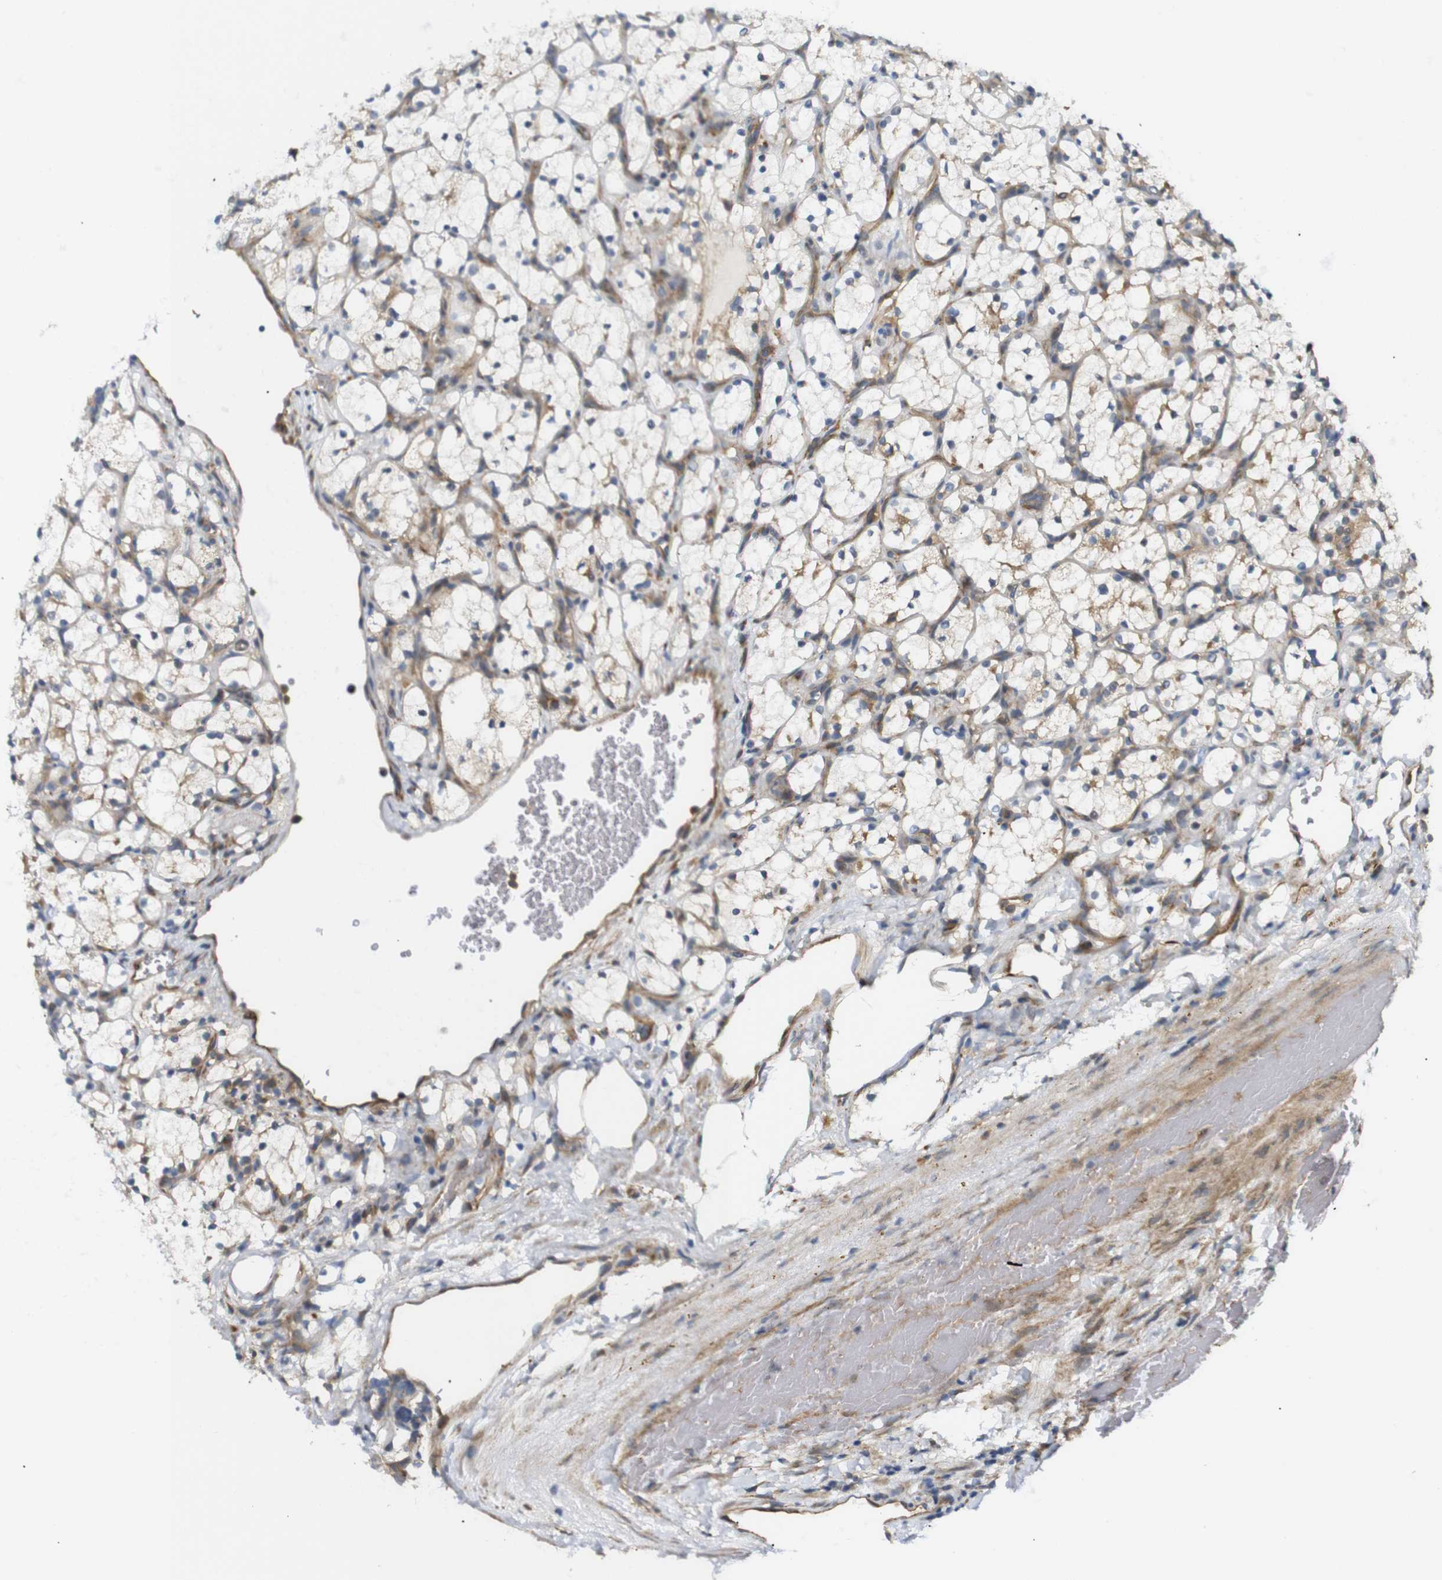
{"staining": {"intensity": "negative", "quantity": "none", "location": "none"}, "tissue": "renal cancer", "cell_type": "Tumor cells", "image_type": "cancer", "snomed": [{"axis": "morphology", "description": "Adenocarcinoma, NOS"}, {"axis": "topography", "description": "Kidney"}], "caption": "DAB (3,3'-diaminobenzidine) immunohistochemical staining of renal cancer displays no significant staining in tumor cells. (DAB immunohistochemistry visualized using brightfield microscopy, high magnification).", "gene": "RPTOR", "patient": {"sex": "female", "age": 69}}